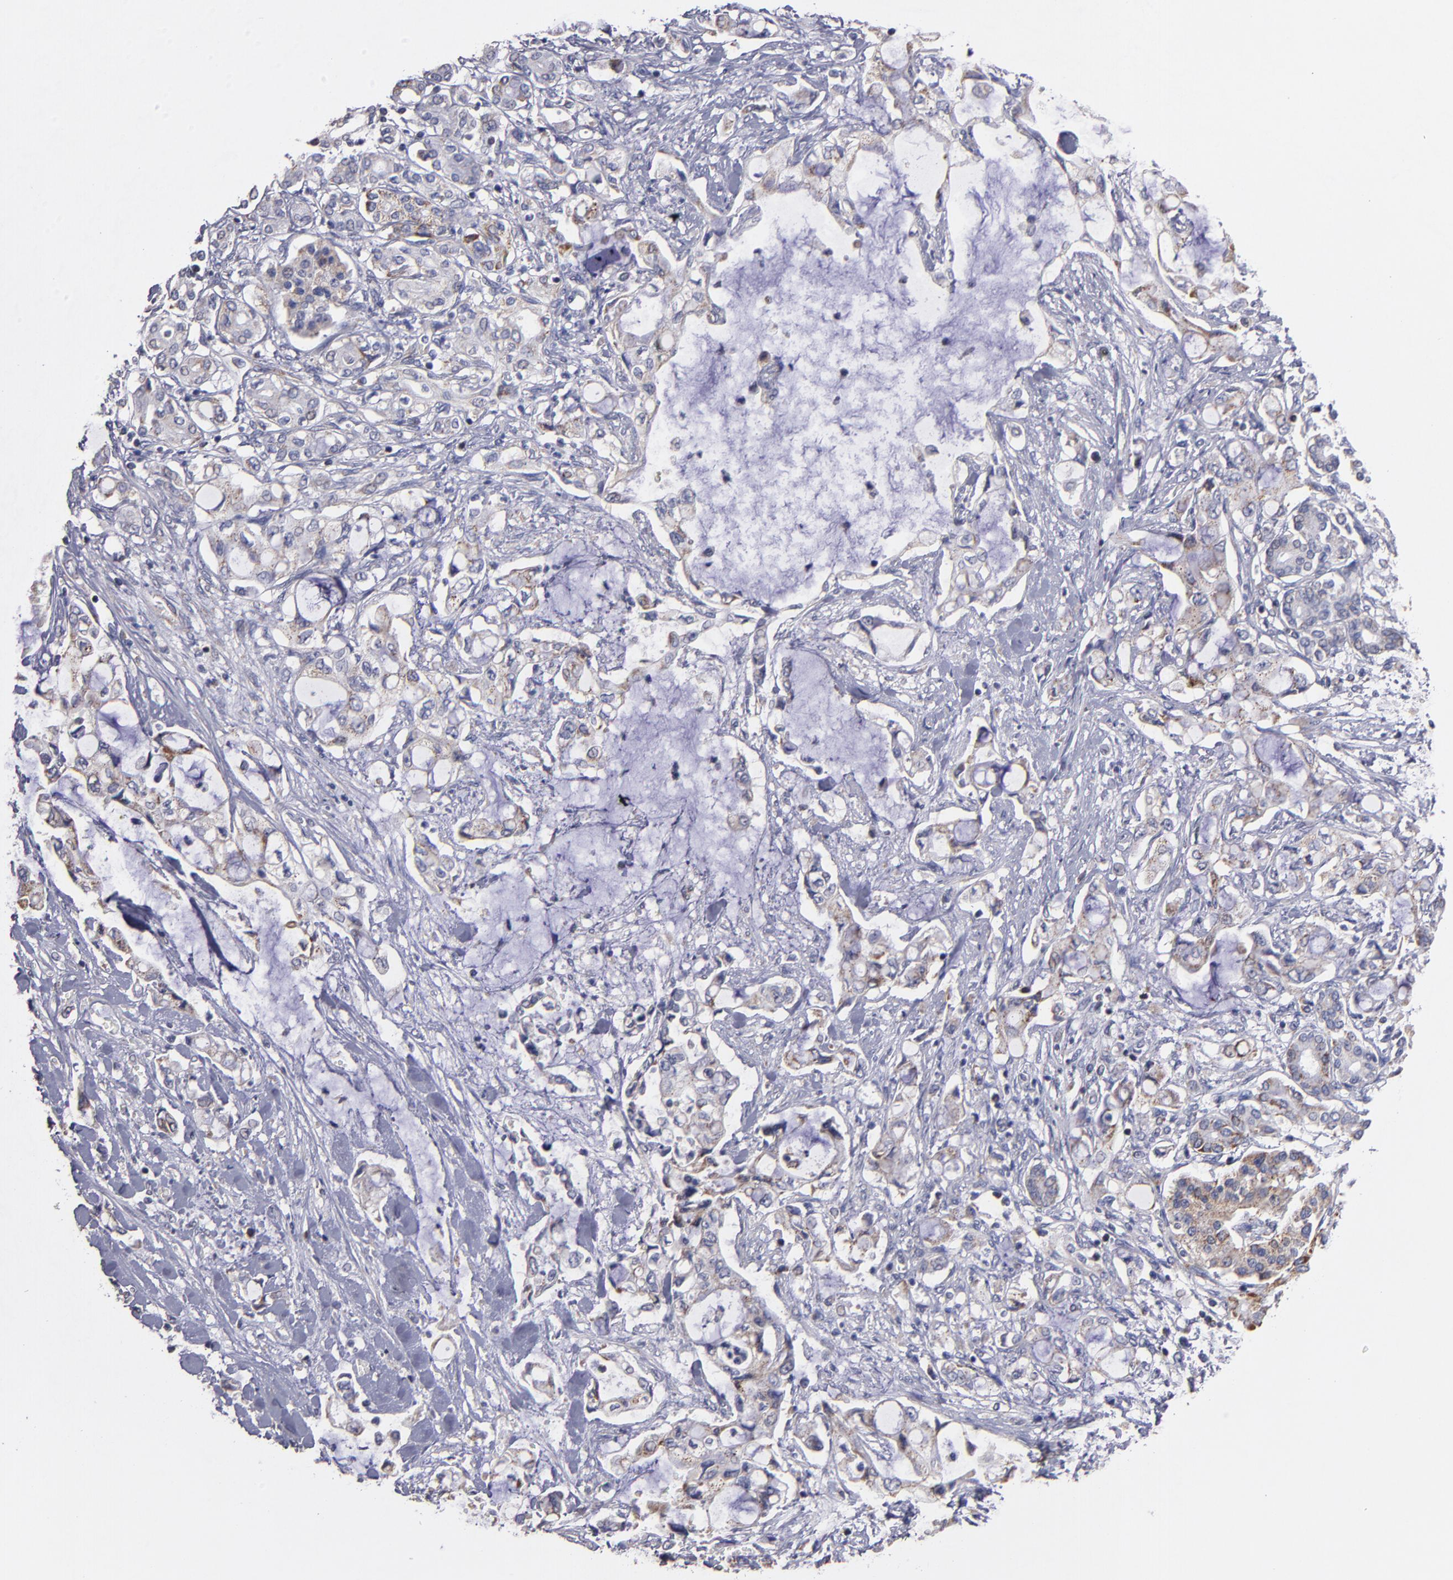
{"staining": {"intensity": "weak", "quantity": "25%-75%", "location": "cytoplasmic/membranous"}, "tissue": "pancreatic cancer", "cell_type": "Tumor cells", "image_type": "cancer", "snomed": [{"axis": "morphology", "description": "Adenocarcinoma, NOS"}, {"axis": "topography", "description": "Pancreas"}], "caption": "This micrograph displays pancreatic cancer (adenocarcinoma) stained with immunohistochemistry to label a protein in brown. The cytoplasmic/membranous of tumor cells show weak positivity for the protein. Nuclei are counter-stained blue.", "gene": "CLTA", "patient": {"sex": "female", "age": 70}}